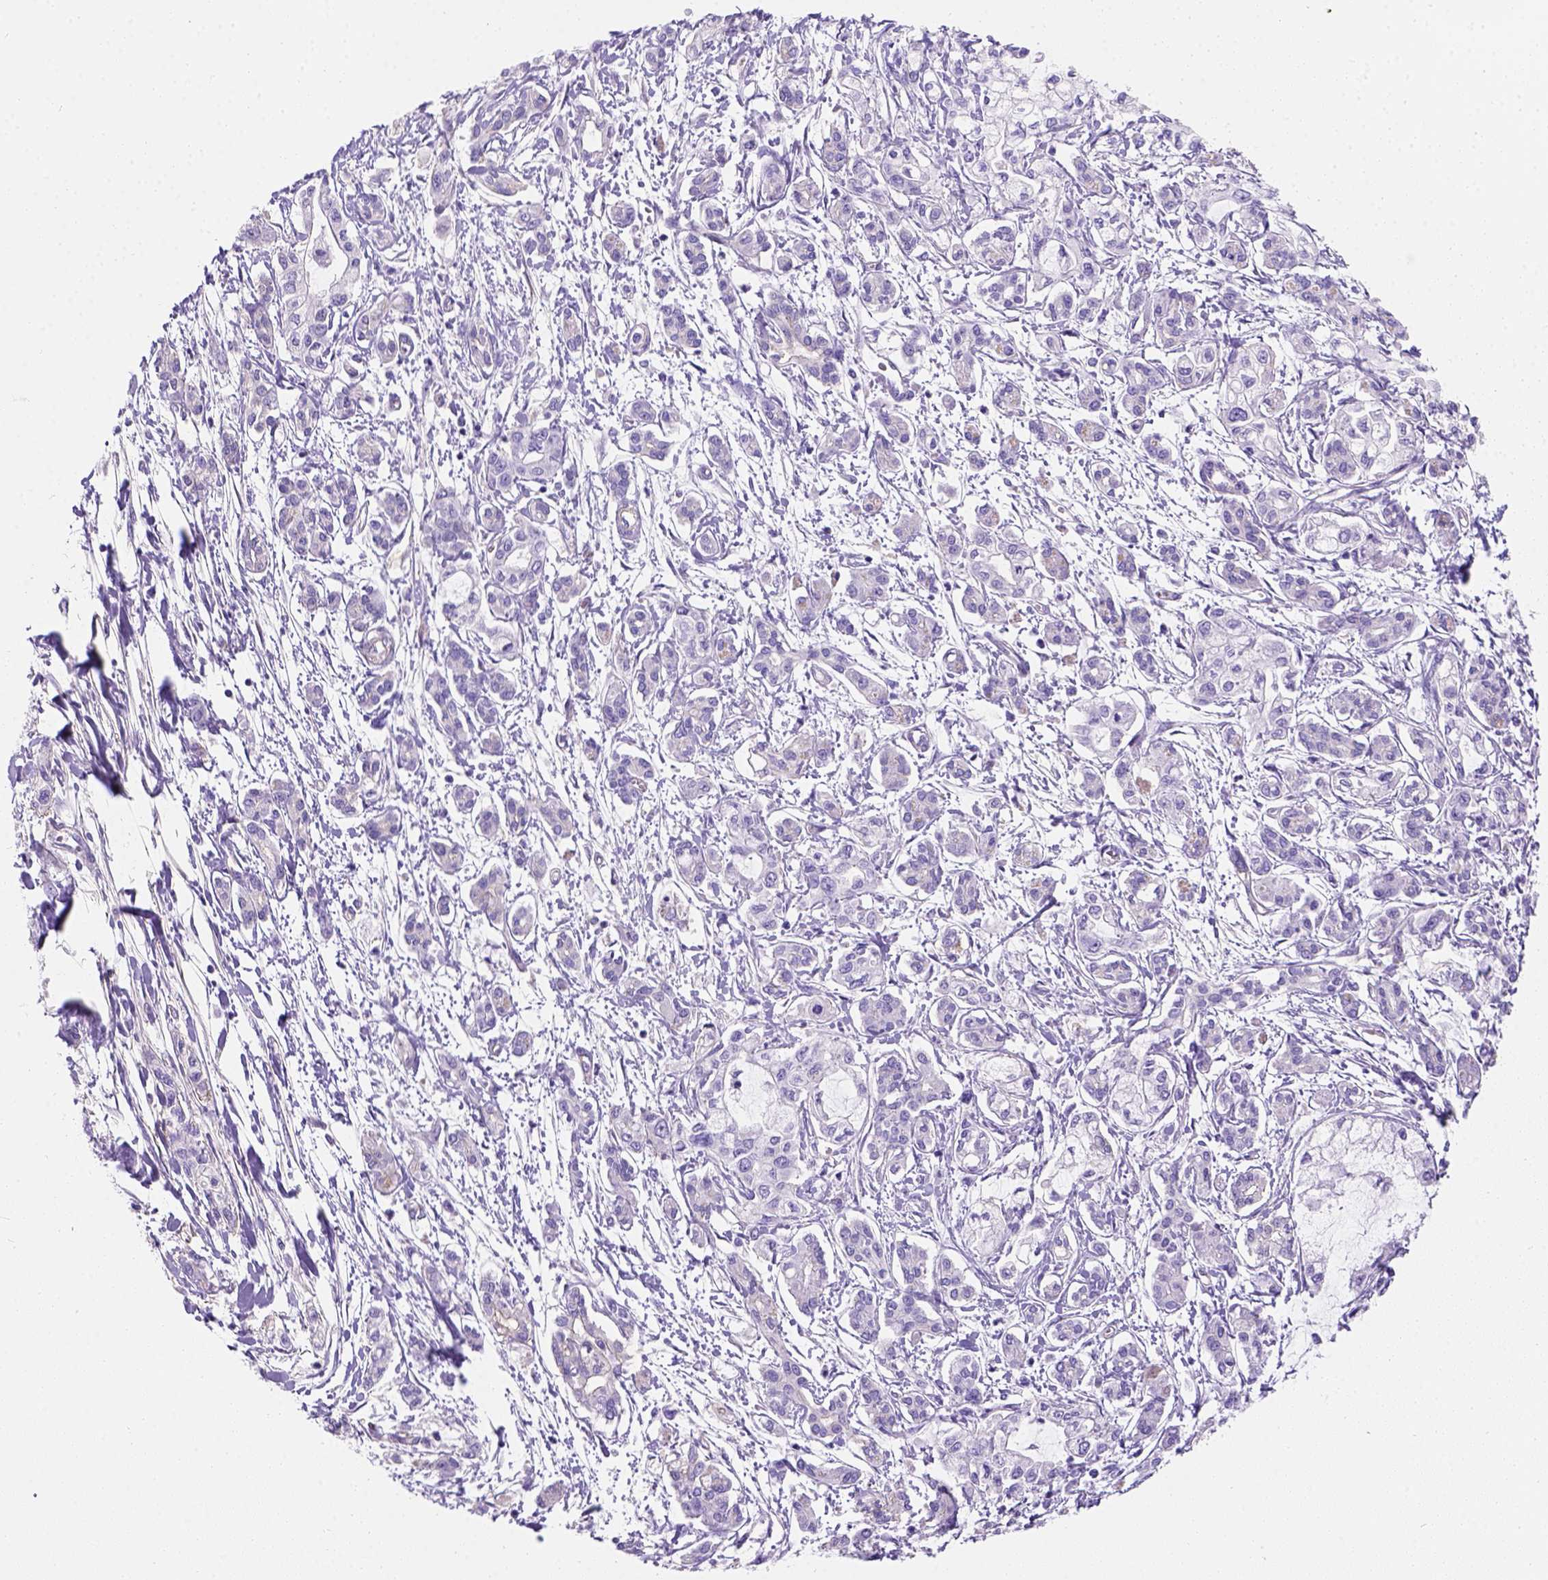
{"staining": {"intensity": "negative", "quantity": "none", "location": "none"}, "tissue": "pancreatic cancer", "cell_type": "Tumor cells", "image_type": "cancer", "snomed": [{"axis": "morphology", "description": "Adenocarcinoma, NOS"}, {"axis": "topography", "description": "Pancreas"}], "caption": "An image of pancreatic cancer (adenocarcinoma) stained for a protein reveals no brown staining in tumor cells.", "gene": "PHF7", "patient": {"sex": "male", "age": 54}}